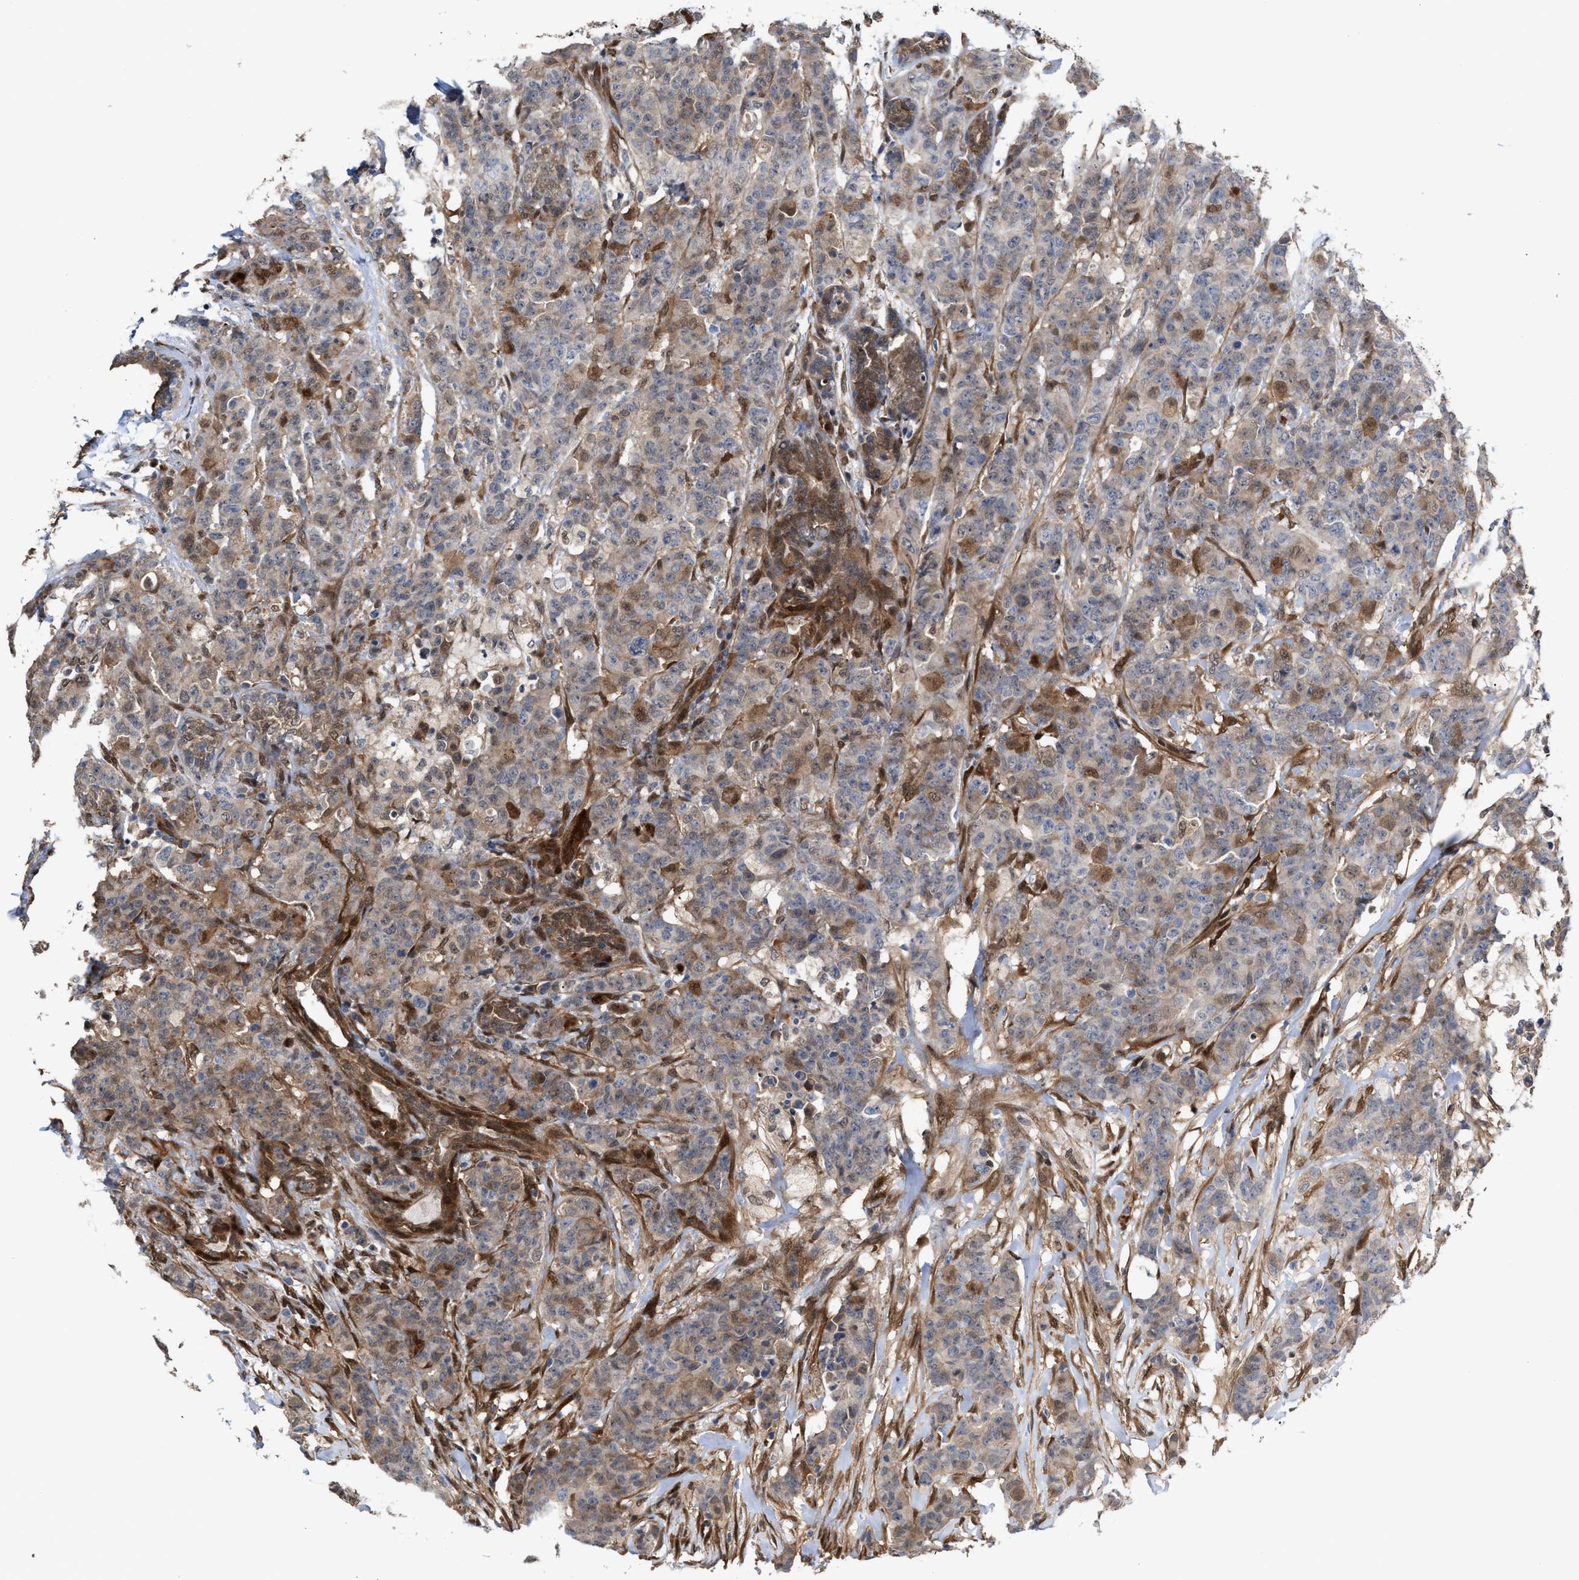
{"staining": {"intensity": "weak", "quantity": "25%-75%", "location": "cytoplasmic/membranous"}, "tissue": "breast cancer", "cell_type": "Tumor cells", "image_type": "cancer", "snomed": [{"axis": "morphology", "description": "Normal tissue, NOS"}, {"axis": "morphology", "description": "Duct carcinoma"}, {"axis": "topography", "description": "Breast"}], "caption": "Immunohistochemical staining of human intraductal carcinoma (breast) shows low levels of weak cytoplasmic/membranous staining in approximately 25%-75% of tumor cells.", "gene": "TP53I3", "patient": {"sex": "female", "age": 40}}